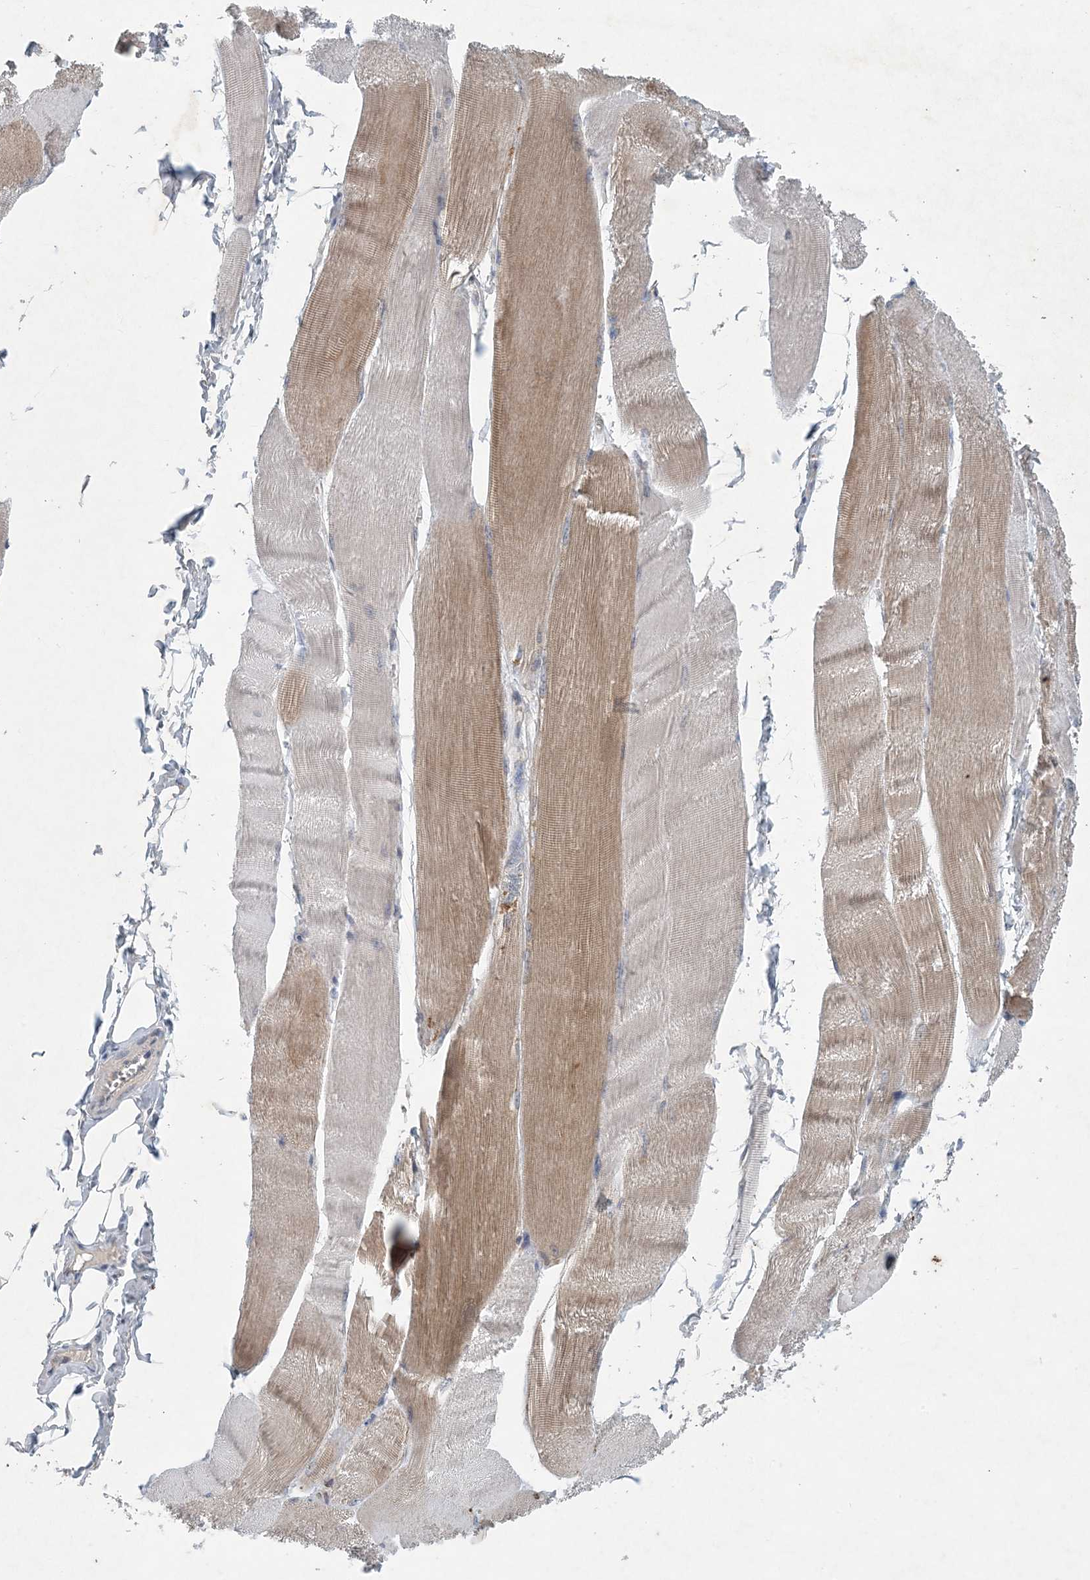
{"staining": {"intensity": "moderate", "quantity": "25%-75%", "location": "cytoplasmic/membranous"}, "tissue": "skeletal muscle", "cell_type": "Myocytes", "image_type": "normal", "snomed": [{"axis": "morphology", "description": "Normal tissue, NOS"}, {"axis": "morphology", "description": "Basal cell carcinoma"}, {"axis": "topography", "description": "Skeletal muscle"}], "caption": "Immunohistochemical staining of unremarkable human skeletal muscle reveals moderate cytoplasmic/membranous protein expression in about 25%-75% of myocytes. Nuclei are stained in blue.", "gene": "HIKESHI", "patient": {"sex": "female", "age": 64}}